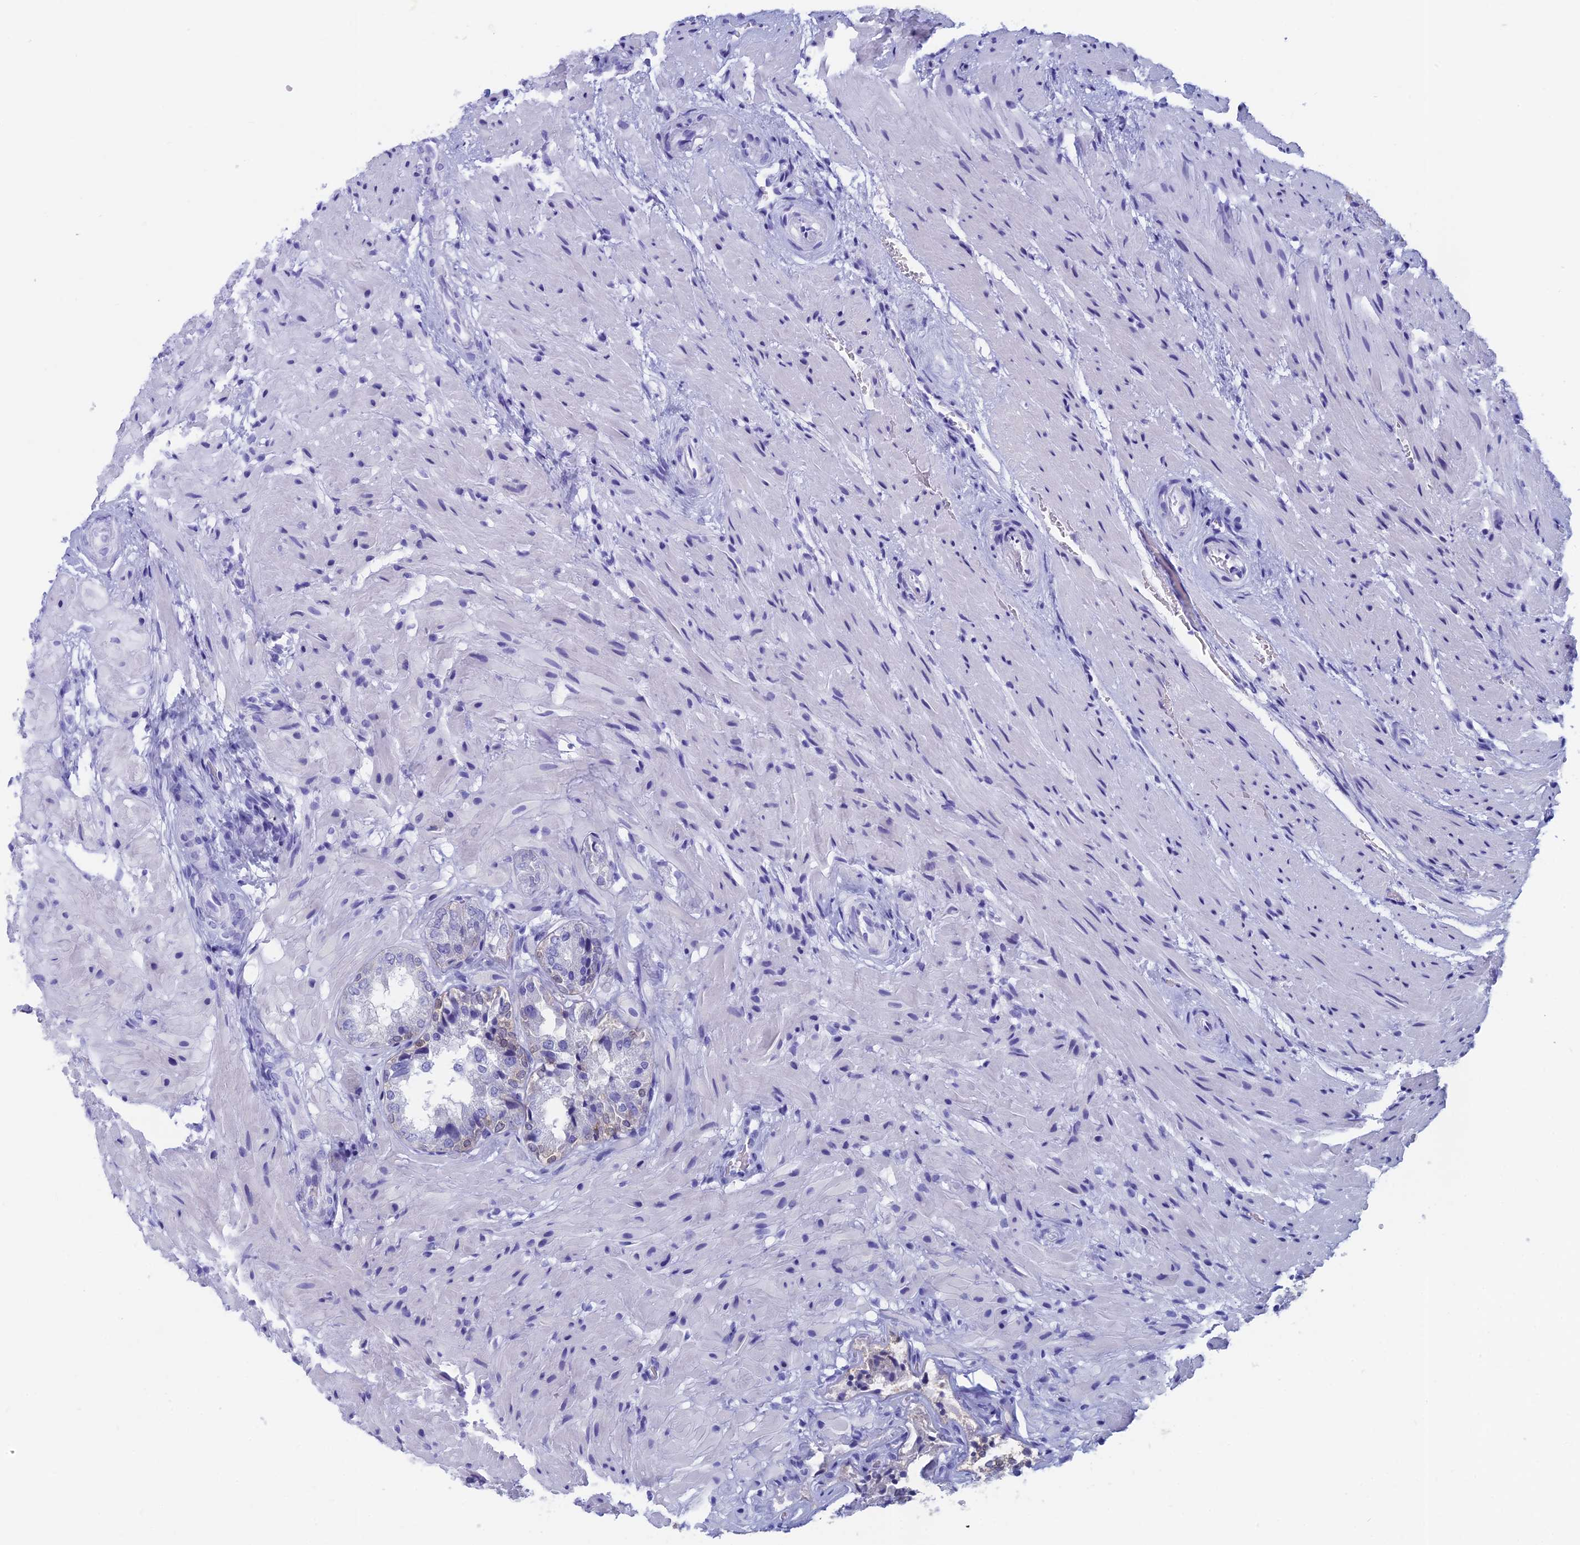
{"staining": {"intensity": "weak", "quantity": "<25%", "location": "cytoplasmic/membranous"}, "tissue": "seminal vesicle", "cell_type": "Glandular cells", "image_type": "normal", "snomed": [{"axis": "morphology", "description": "Normal tissue, NOS"}, {"axis": "topography", "description": "Seminal veicle"}, {"axis": "topography", "description": "Peripheral nerve tissue"}], "caption": "Immunohistochemistry micrograph of unremarkable seminal vesicle: seminal vesicle stained with DAB (3,3'-diaminobenzidine) reveals no significant protein expression in glandular cells.", "gene": "CAPS", "patient": {"sex": "male", "age": 63}}